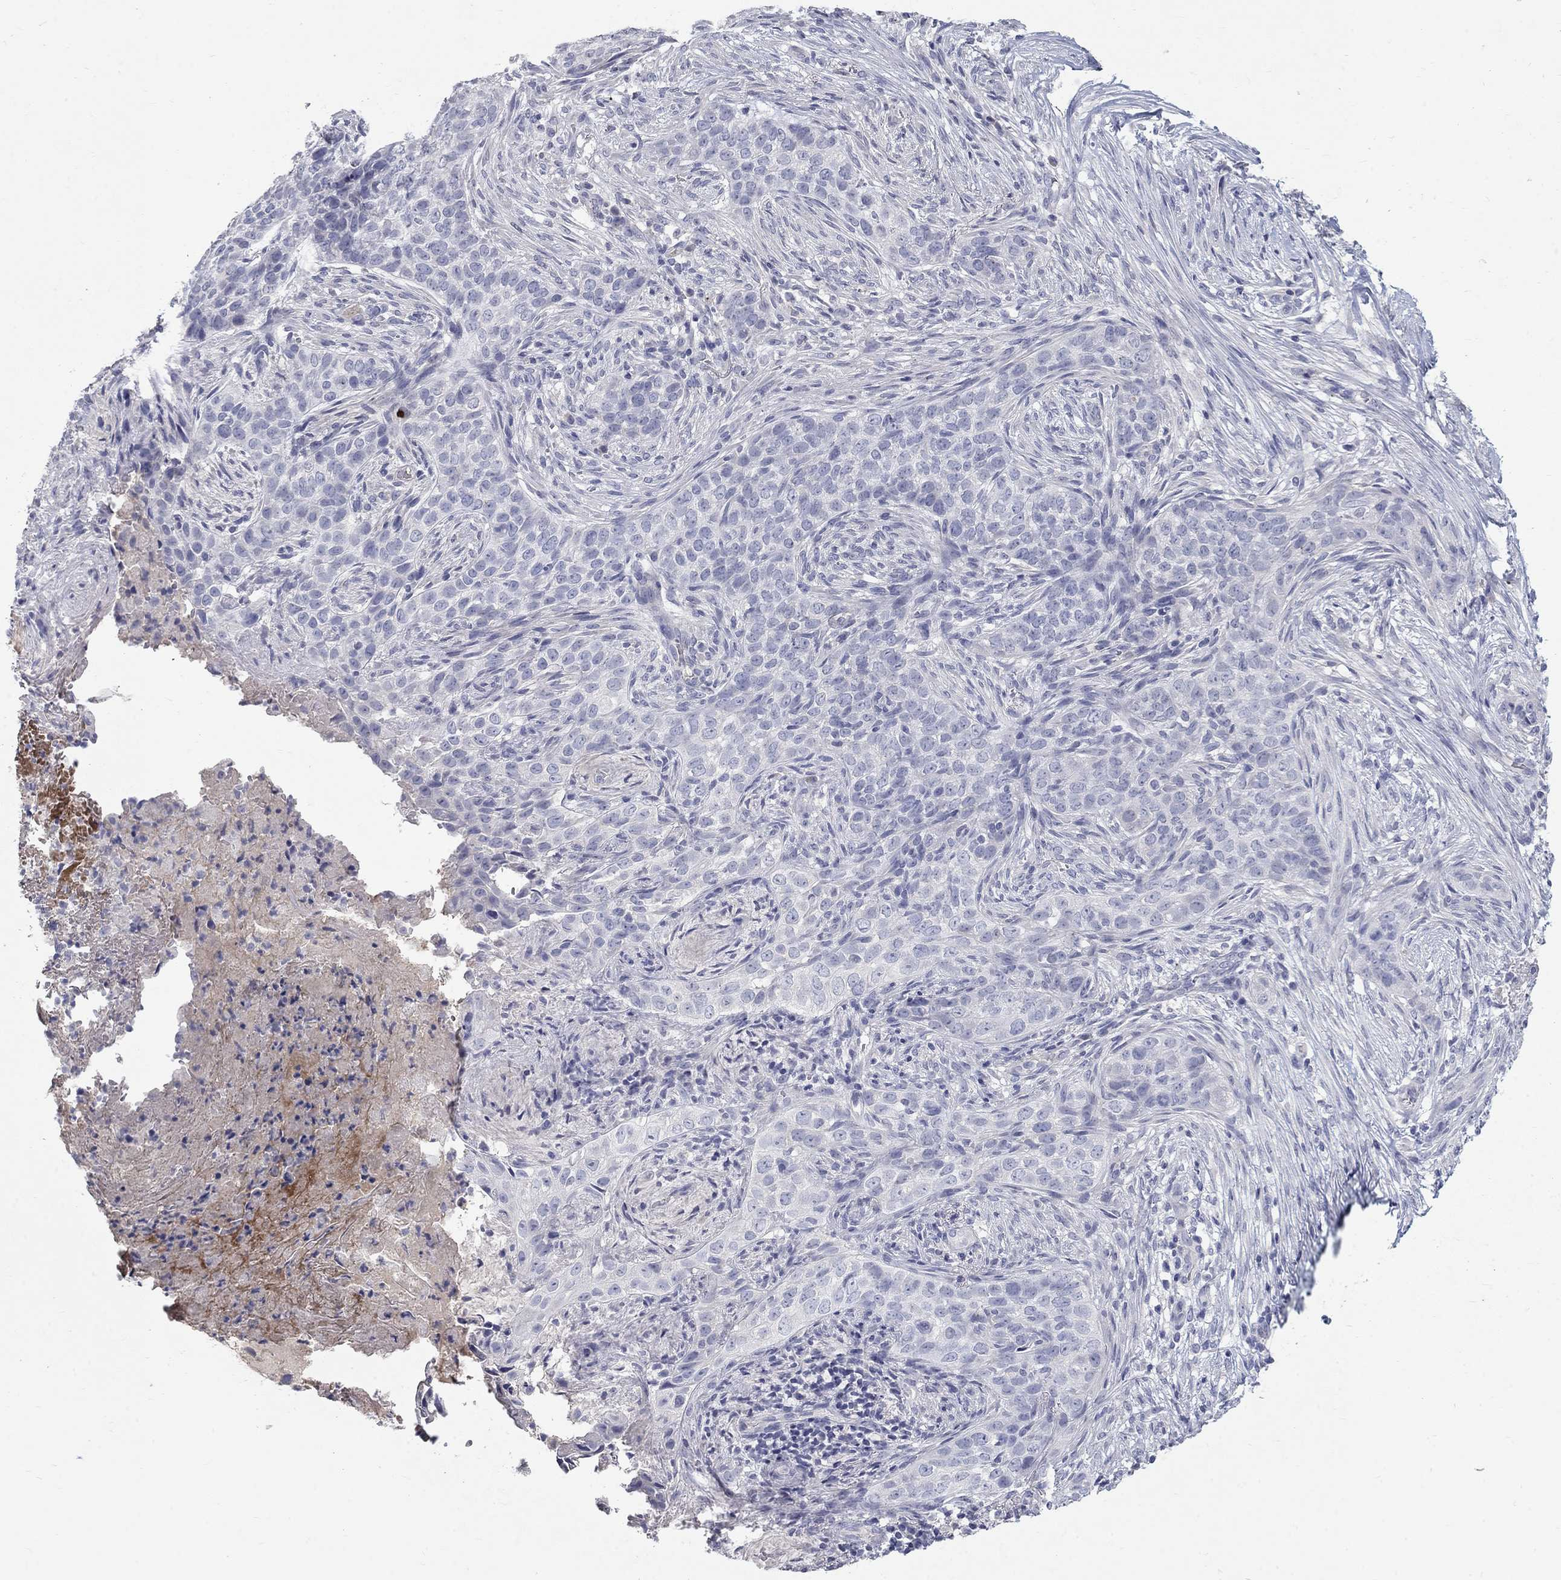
{"staining": {"intensity": "negative", "quantity": "none", "location": "none"}, "tissue": "skin cancer", "cell_type": "Tumor cells", "image_type": "cancer", "snomed": [{"axis": "morphology", "description": "Squamous cell carcinoma, NOS"}, {"axis": "topography", "description": "Skin"}], "caption": "Immunohistochemical staining of squamous cell carcinoma (skin) shows no significant expression in tumor cells.", "gene": "PTH1R", "patient": {"sex": "male", "age": 88}}